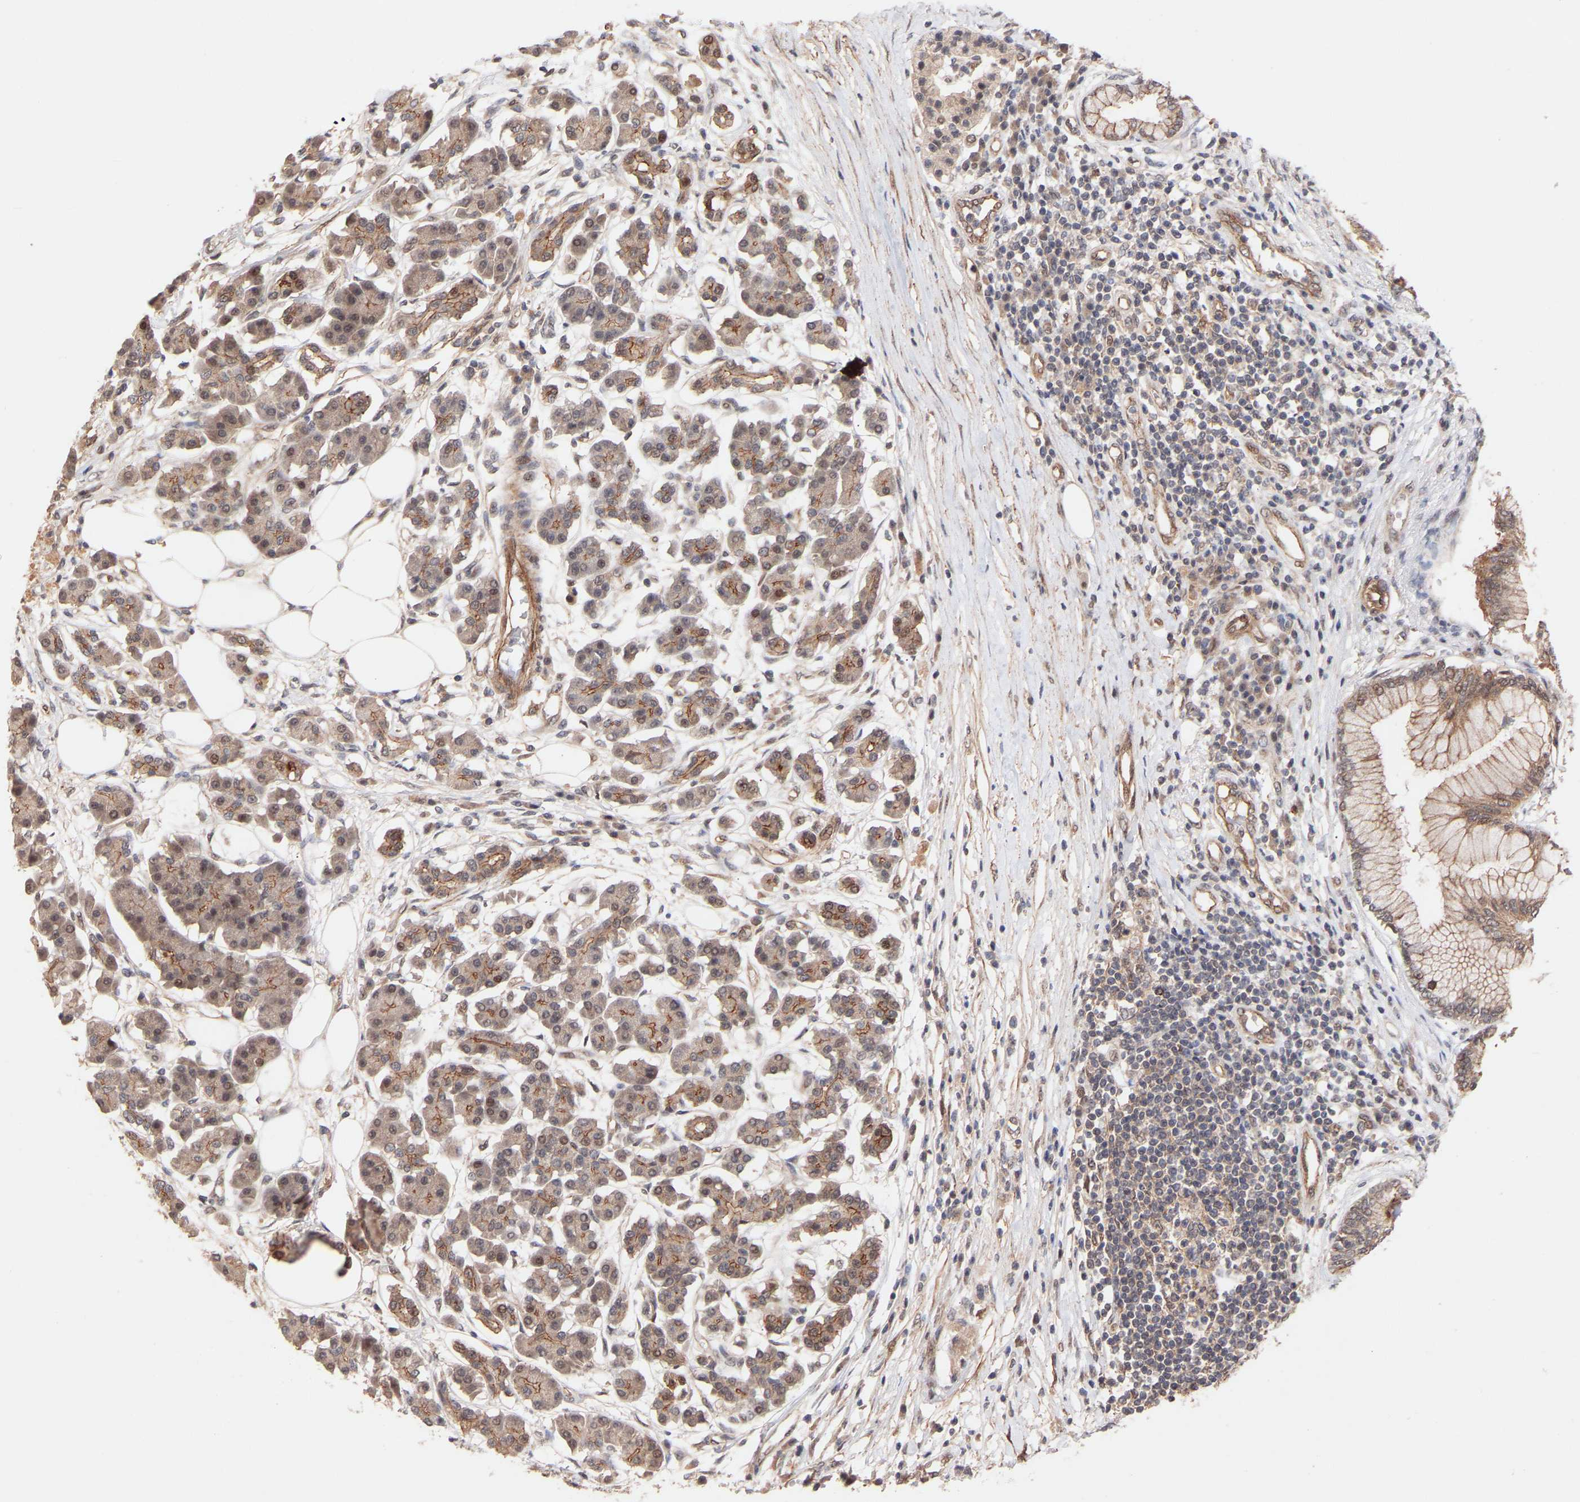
{"staining": {"intensity": "moderate", "quantity": ">75%", "location": "cytoplasmic/membranous"}, "tissue": "pancreatic cancer", "cell_type": "Tumor cells", "image_type": "cancer", "snomed": [{"axis": "morphology", "description": "Adenocarcinoma, NOS"}, {"axis": "topography", "description": "Pancreas"}], "caption": "Immunohistochemical staining of human pancreatic cancer shows medium levels of moderate cytoplasmic/membranous positivity in approximately >75% of tumor cells.", "gene": "PDLIM5", "patient": {"sex": "male", "age": 77}}